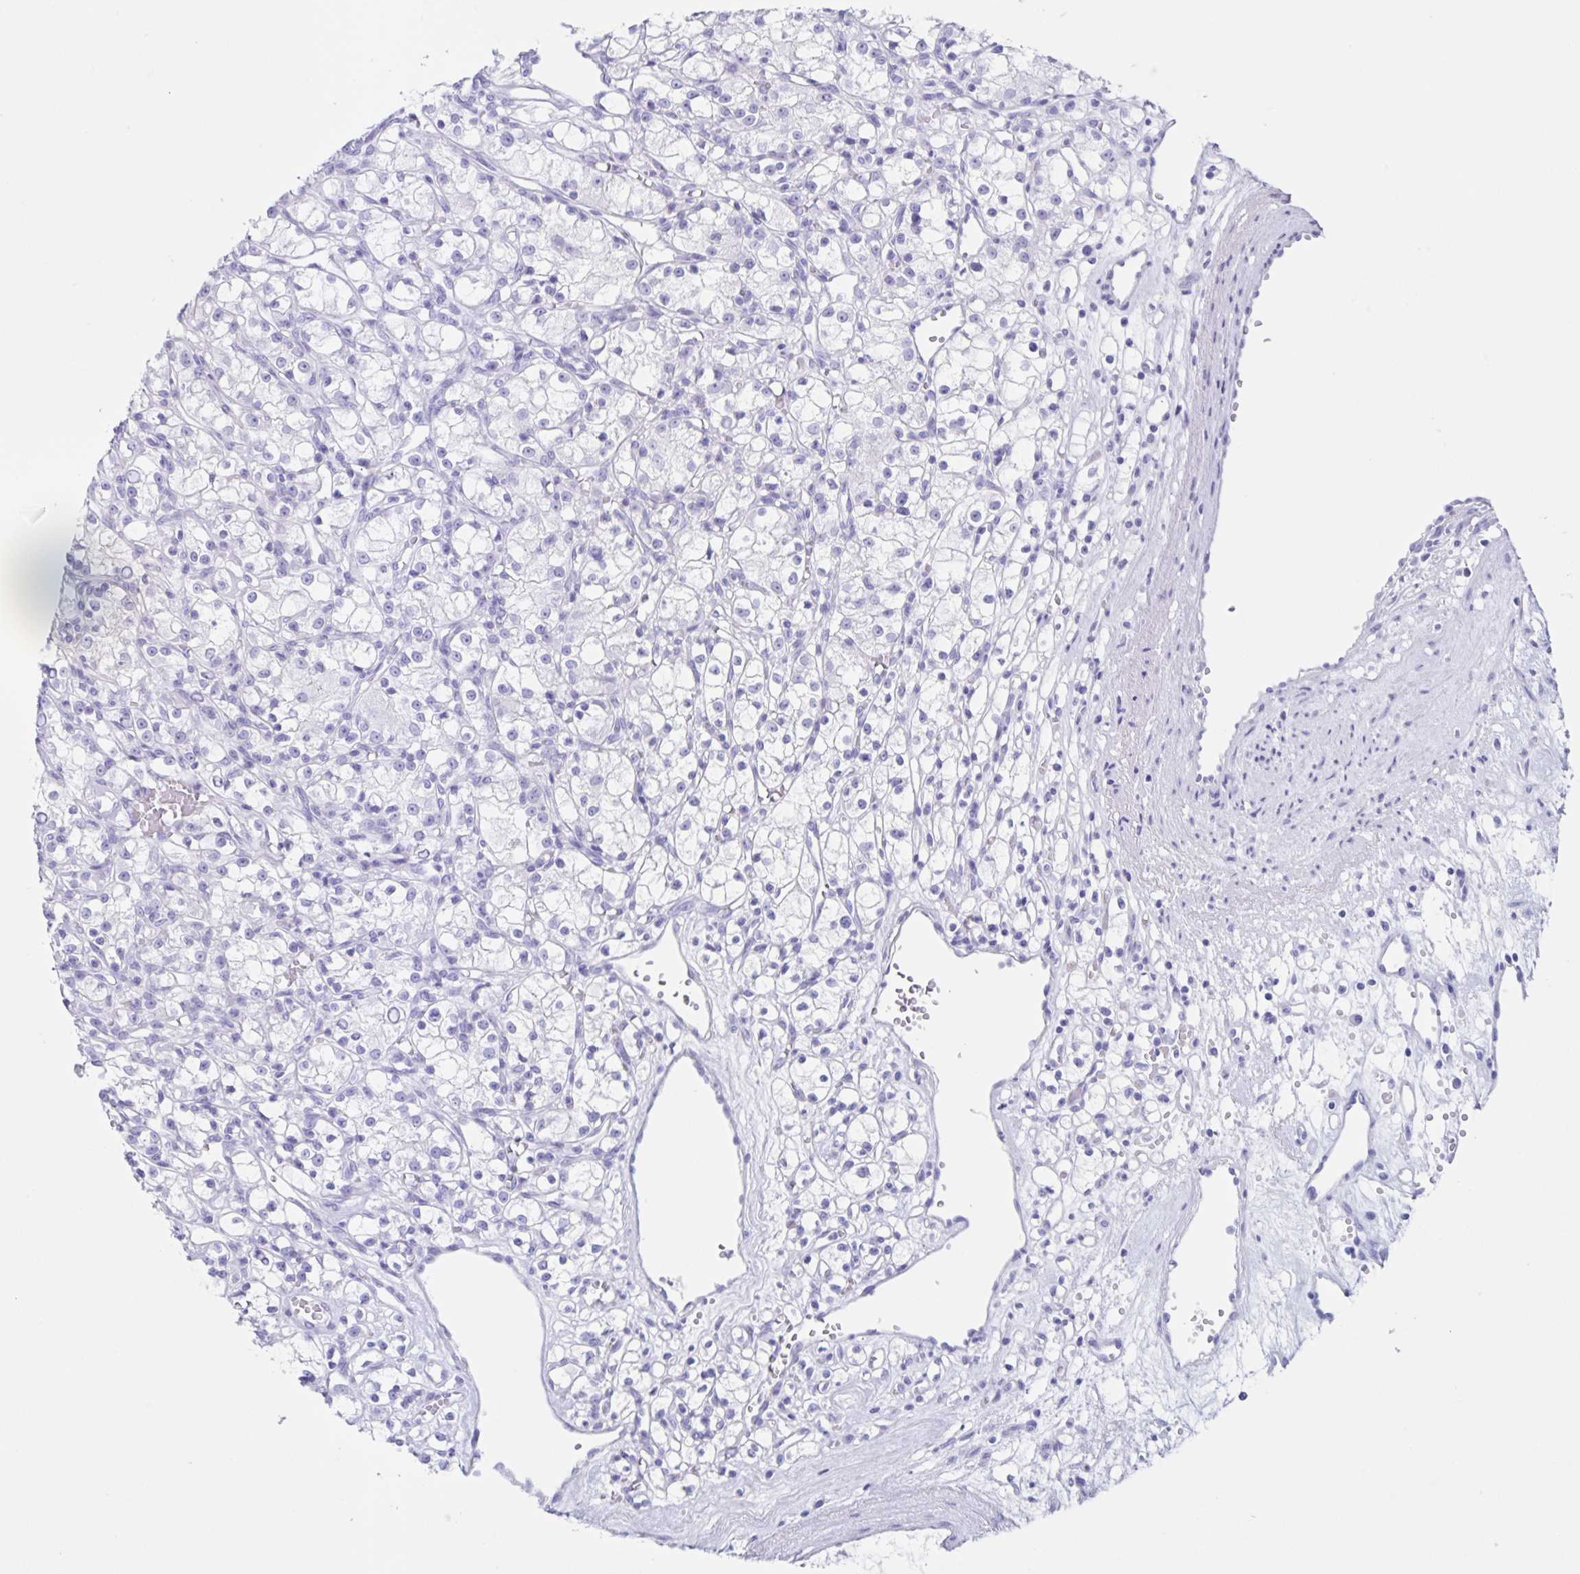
{"staining": {"intensity": "negative", "quantity": "none", "location": "none"}, "tissue": "renal cancer", "cell_type": "Tumor cells", "image_type": "cancer", "snomed": [{"axis": "morphology", "description": "Adenocarcinoma, NOS"}, {"axis": "topography", "description": "Kidney"}], "caption": "The IHC photomicrograph has no significant positivity in tumor cells of adenocarcinoma (renal) tissue.", "gene": "C12orf56", "patient": {"sex": "female", "age": 59}}